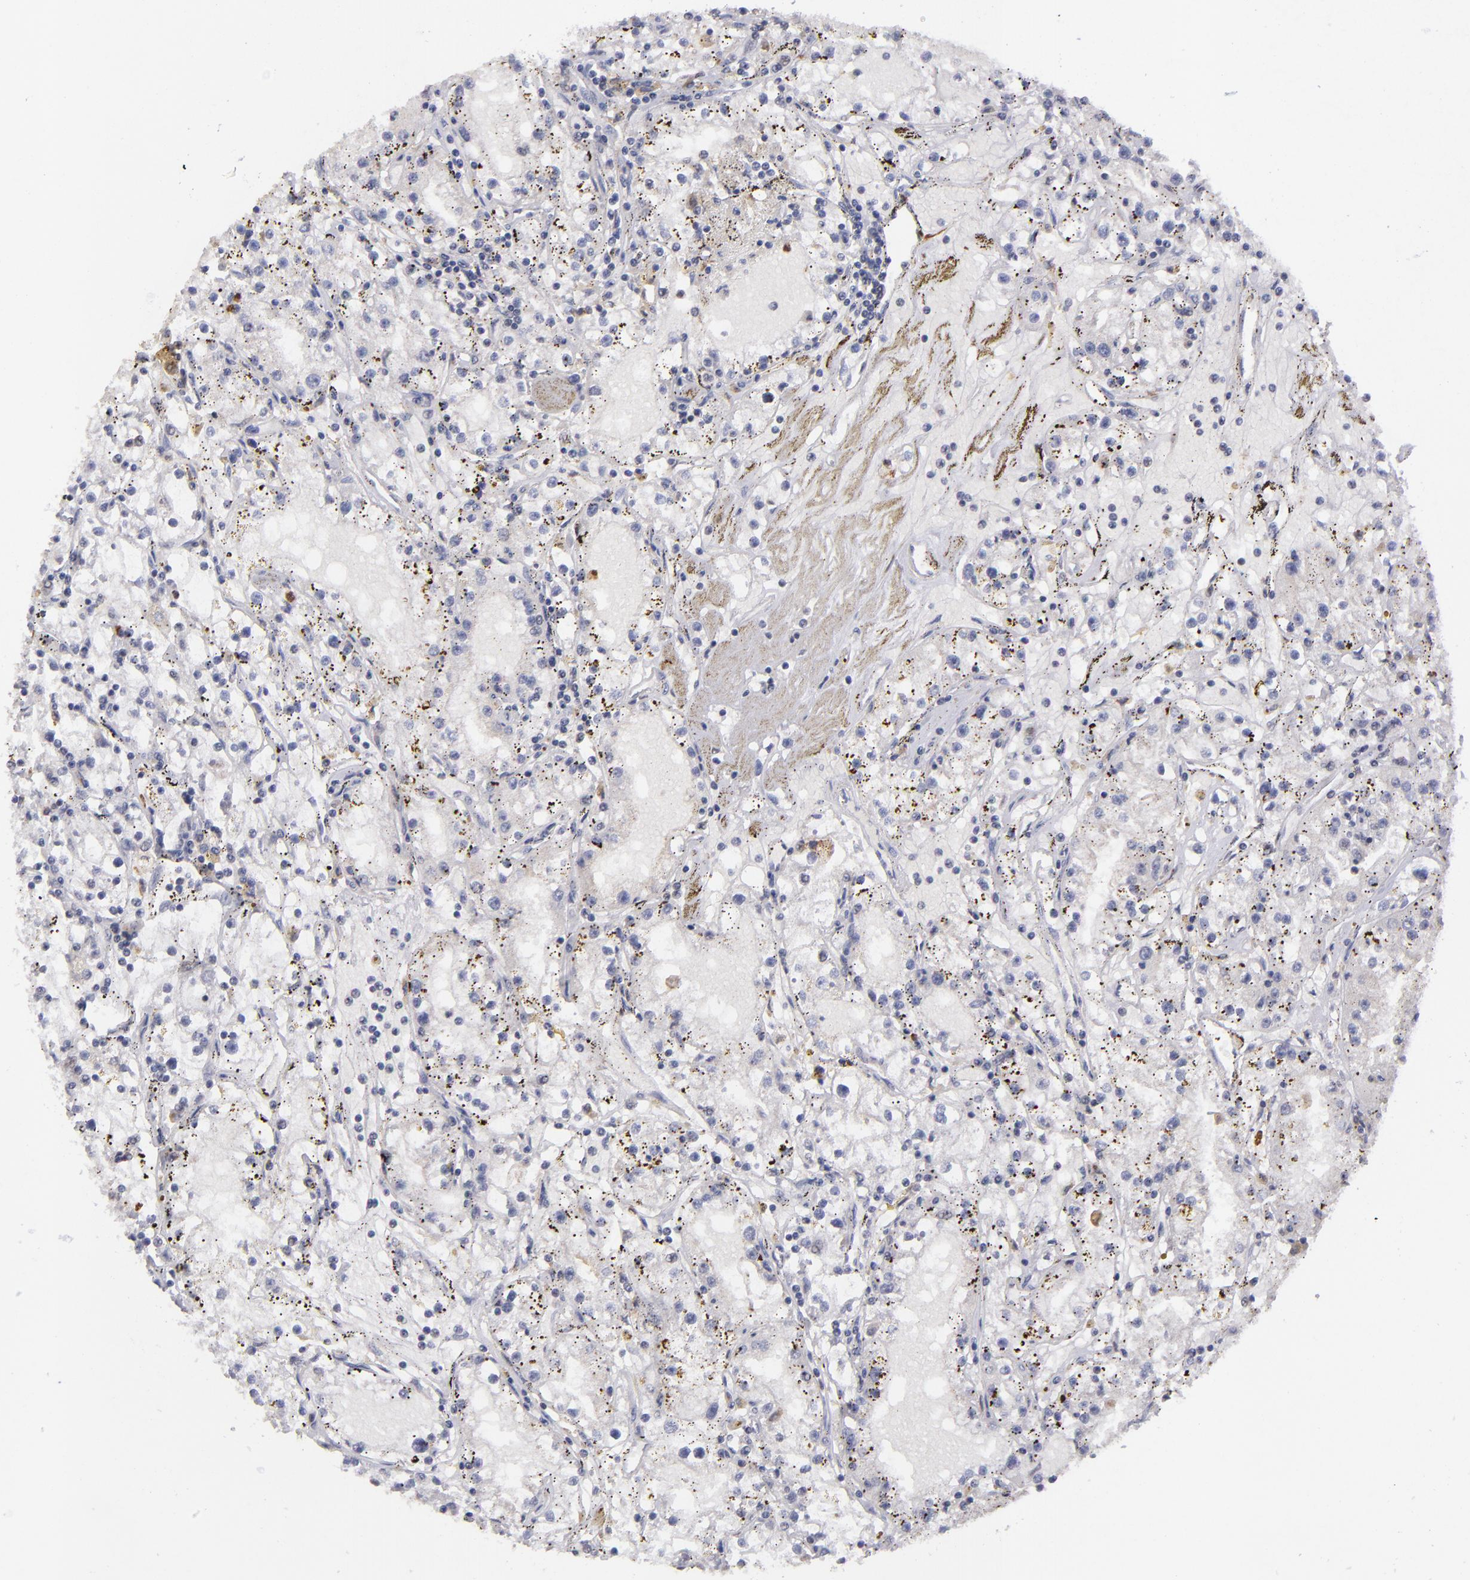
{"staining": {"intensity": "negative", "quantity": "none", "location": "none"}, "tissue": "renal cancer", "cell_type": "Tumor cells", "image_type": "cancer", "snomed": [{"axis": "morphology", "description": "Adenocarcinoma, NOS"}, {"axis": "topography", "description": "Kidney"}], "caption": "Renal cancer was stained to show a protein in brown. There is no significant staining in tumor cells.", "gene": "RXRG", "patient": {"sex": "male", "age": 56}}